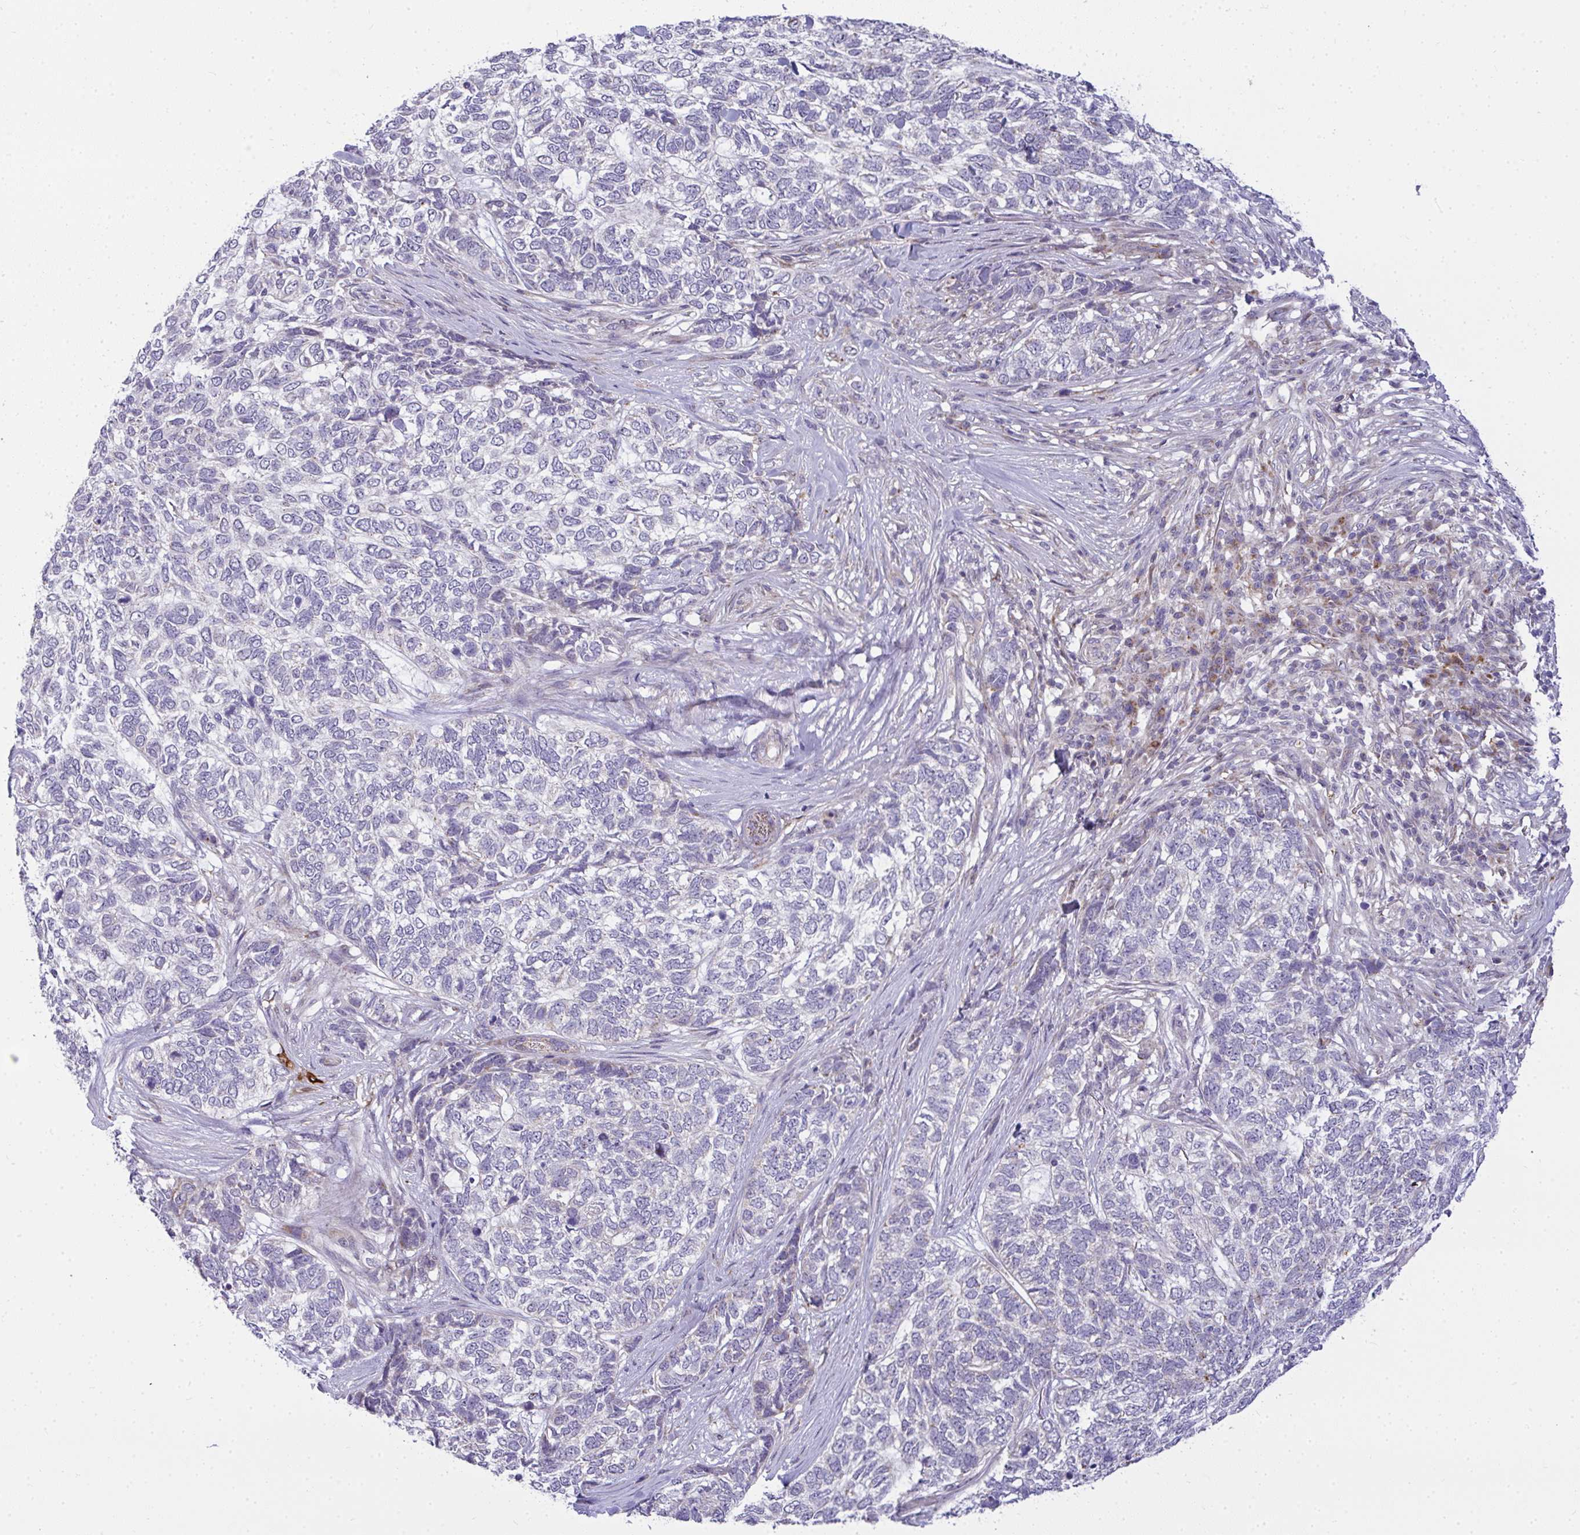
{"staining": {"intensity": "negative", "quantity": "none", "location": "none"}, "tissue": "skin cancer", "cell_type": "Tumor cells", "image_type": "cancer", "snomed": [{"axis": "morphology", "description": "Basal cell carcinoma"}, {"axis": "topography", "description": "Skin"}], "caption": "Skin basal cell carcinoma was stained to show a protein in brown. There is no significant expression in tumor cells.", "gene": "SRRM4", "patient": {"sex": "female", "age": 65}}